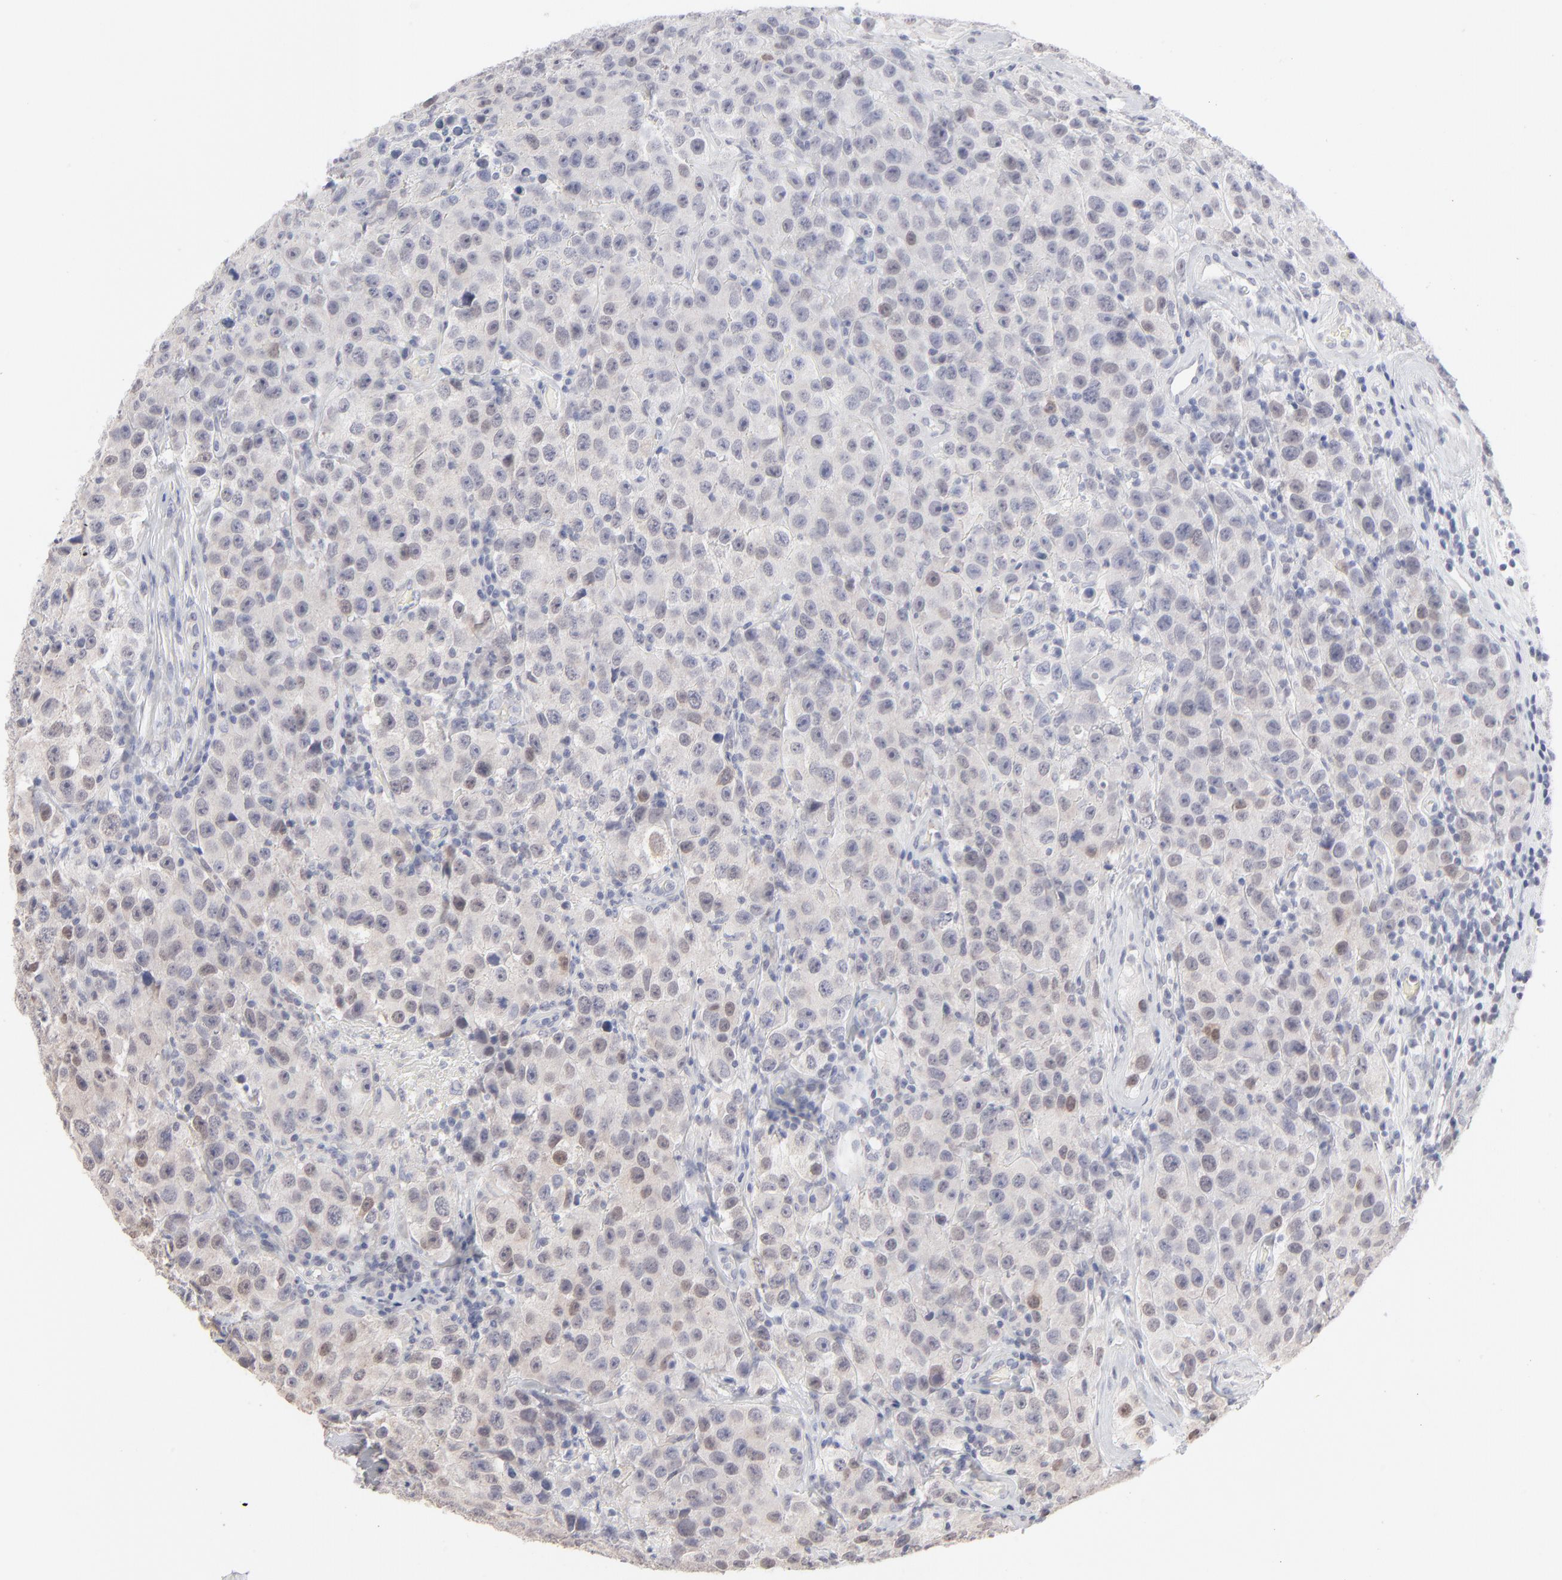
{"staining": {"intensity": "moderate", "quantity": "25%-75%", "location": "cytoplasmic/membranous,nuclear"}, "tissue": "testis cancer", "cell_type": "Tumor cells", "image_type": "cancer", "snomed": [{"axis": "morphology", "description": "Seminoma, NOS"}, {"axis": "topography", "description": "Testis"}], "caption": "Human seminoma (testis) stained for a protein (brown) demonstrates moderate cytoplasmic/membranous and nuclear positive positivity in about 25%-75% of tumor cells.", "gene": "RBM3", "patient": {"sex": "male", "age": 52}}